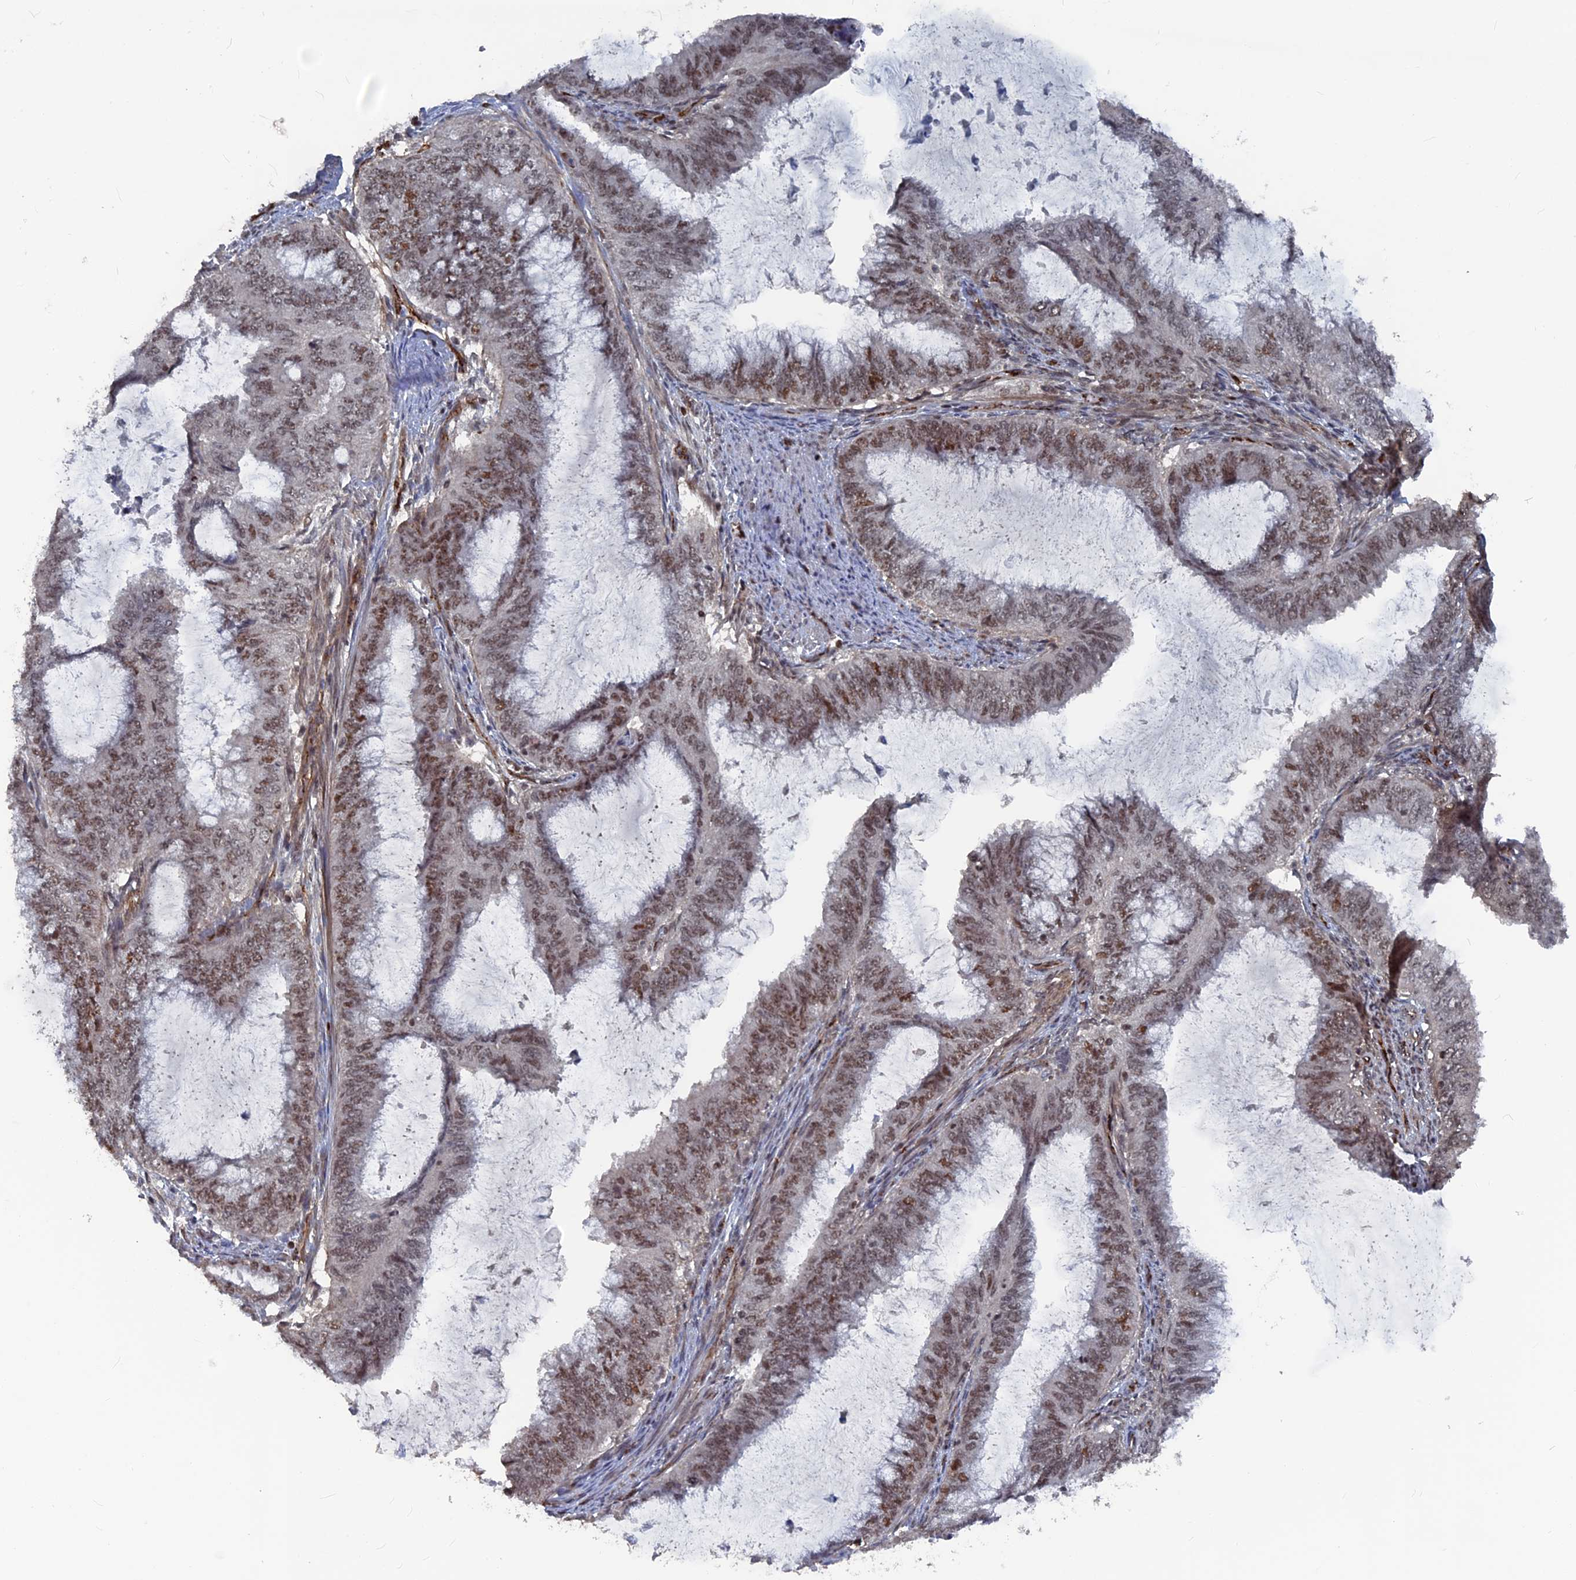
{"staining": {"intensity": "moderate", "quantity": "25%-75%", "location": "nuclear"}, "tissue": "endometrial cancer", "cell_type": "Tumor cells", "image_type": "cancer", "snomed": [{"axis": "morphology", "description": "Adenocarcinoma, NOS"}, {"axis": "topography", "description": "Endometrium"}], "caption": "This image demonstrates IHC staining of human endometrial cancer, with medium moderate nuclear positivity in about 25%-75% of tumor cells.", "gene": "SH3D21", "patient": {"sex": "female", "age": 51}}